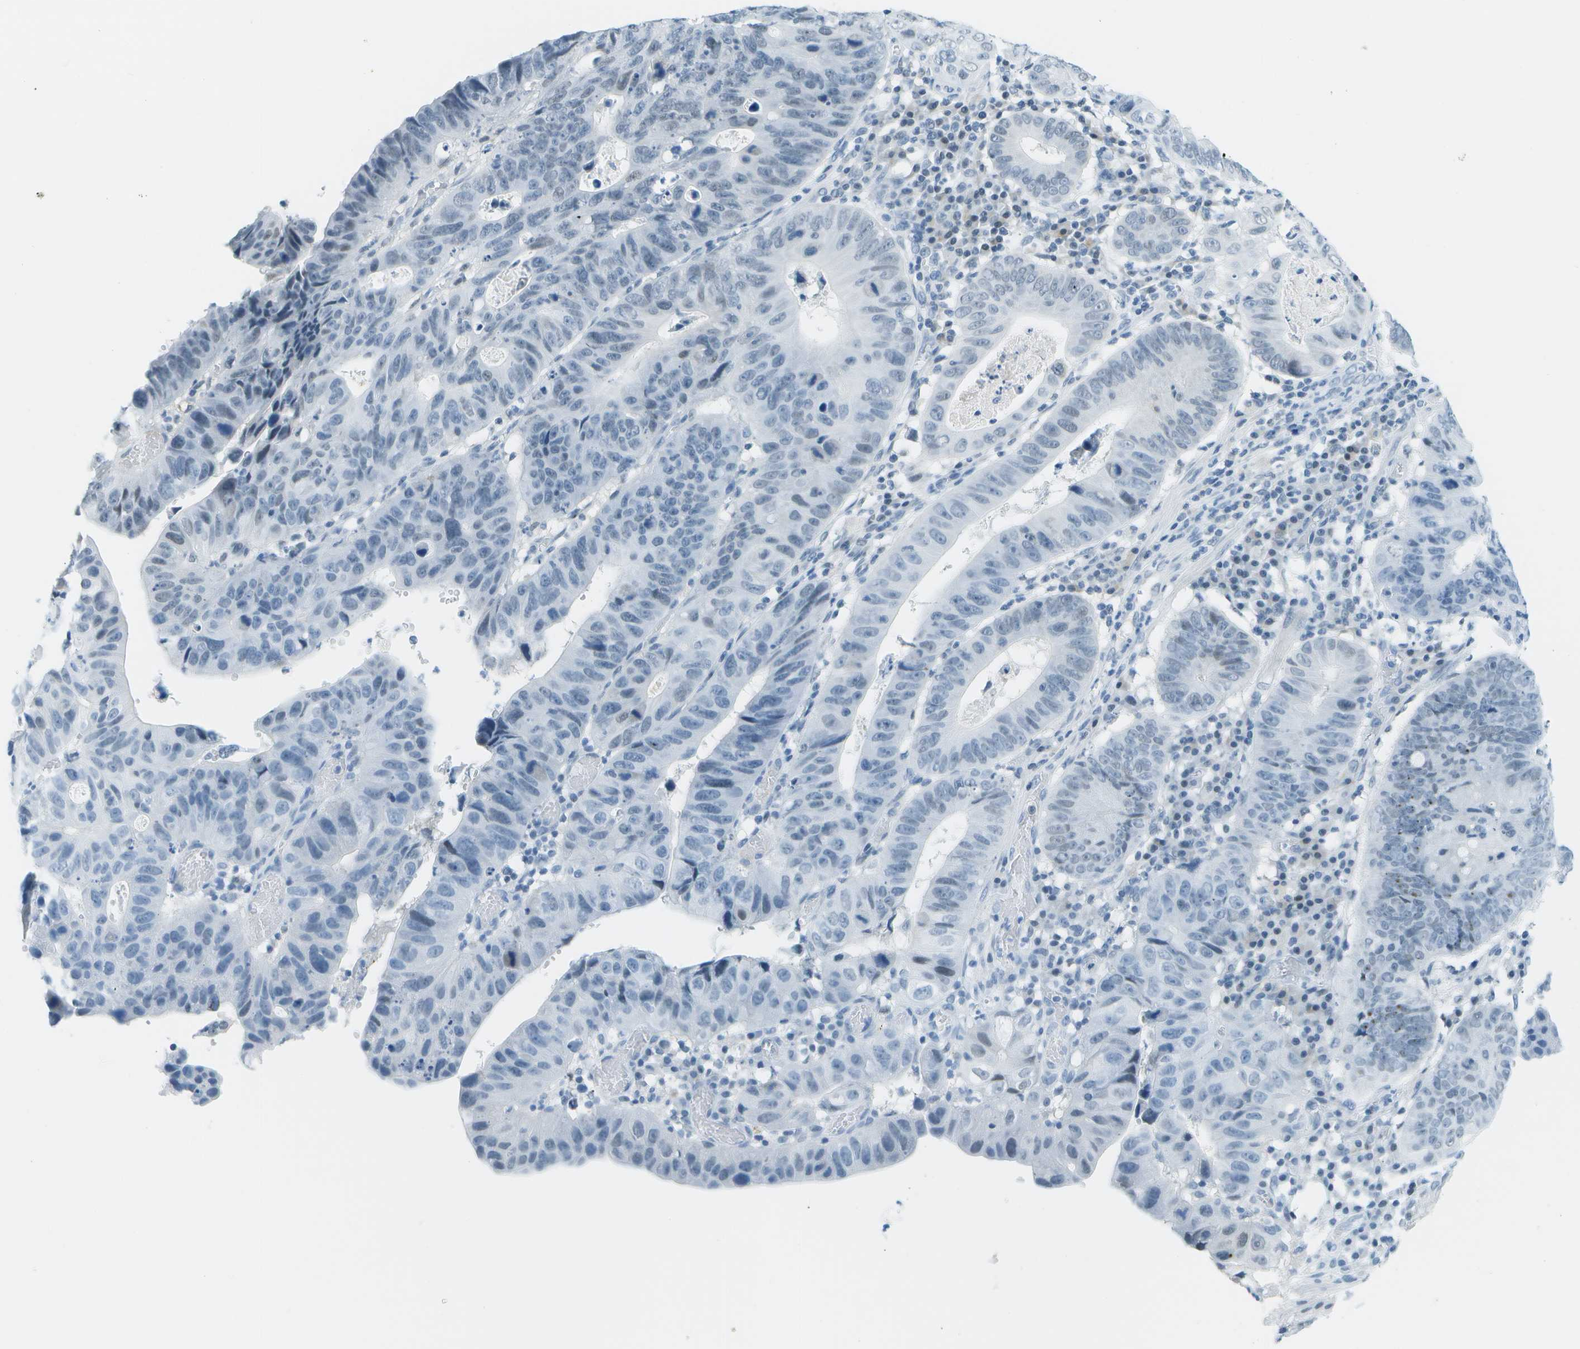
{"staining": {"intensity": "negative", "quantity": "none", "location": "none"}, "tissue": "stomach cancer", "cell_type": "Tumor cells", "image_type": "cancer", "snomed": [{"axis": "morphology", "description": "Adenocarcinoma, NOS"}, {"axis": "topography", "description": "Stomach"}], "caption": "The histopathology image shows no significant expression in tumor cells of stomach cancer (adenocarcinoma).", "gene": "NEK11", "patient": {"sex": "male", "age": 59}}